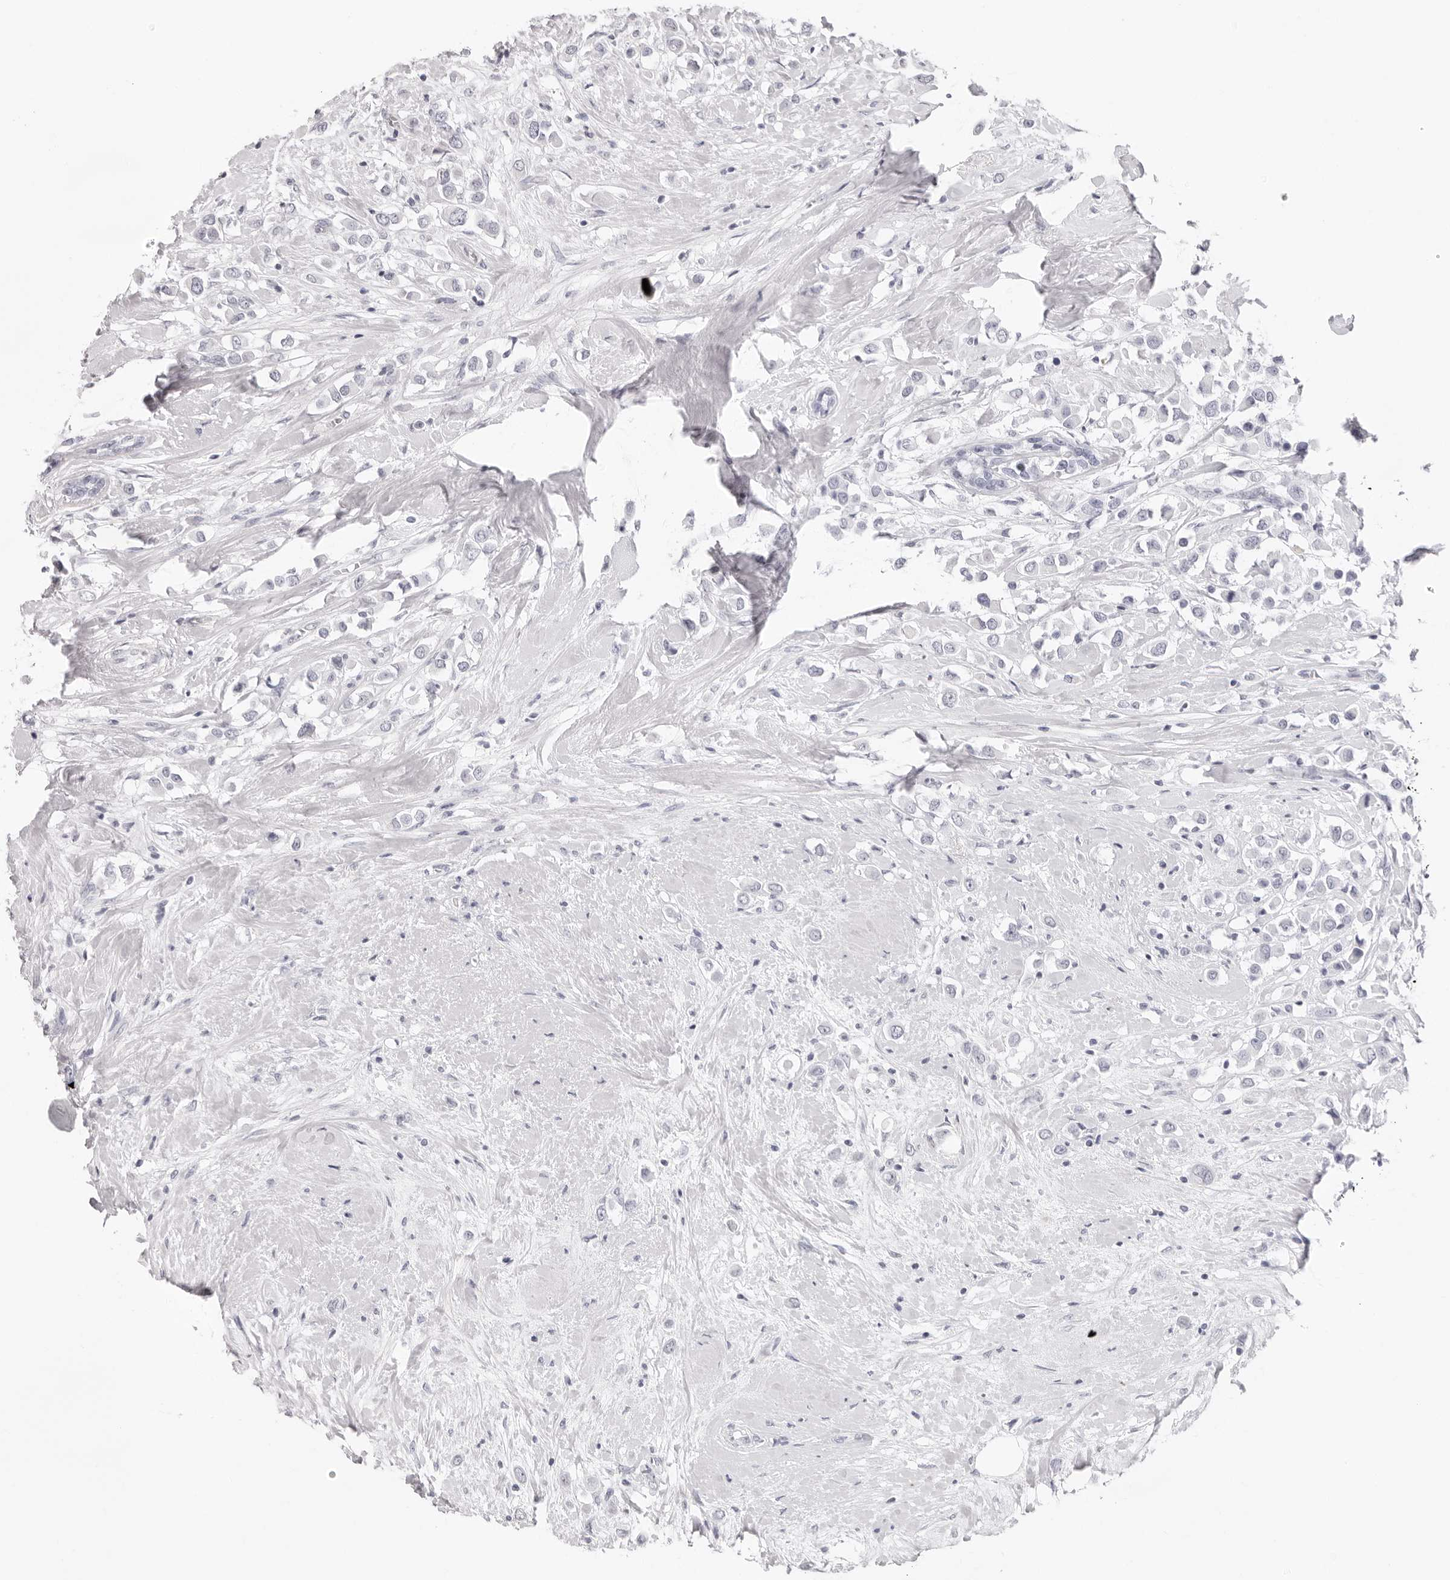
{"staining": {"intensity": "negative", "quantity": "none", "location": "none"}, "tissue": "breast cancer", "cell_type": "Tumor cells", "image_type": "cancer", "snomed": [{"axis": "morphology", "description": "Duct carcinoma"}, {"axis": "topography", "description": "Breast"}], "caption": "DAB immunohistochemical staining of human breast cancer exhibits no significant staining in tumor cells.", "gene": "FDPS", "patient": {"sex": "female", "age": 61}}